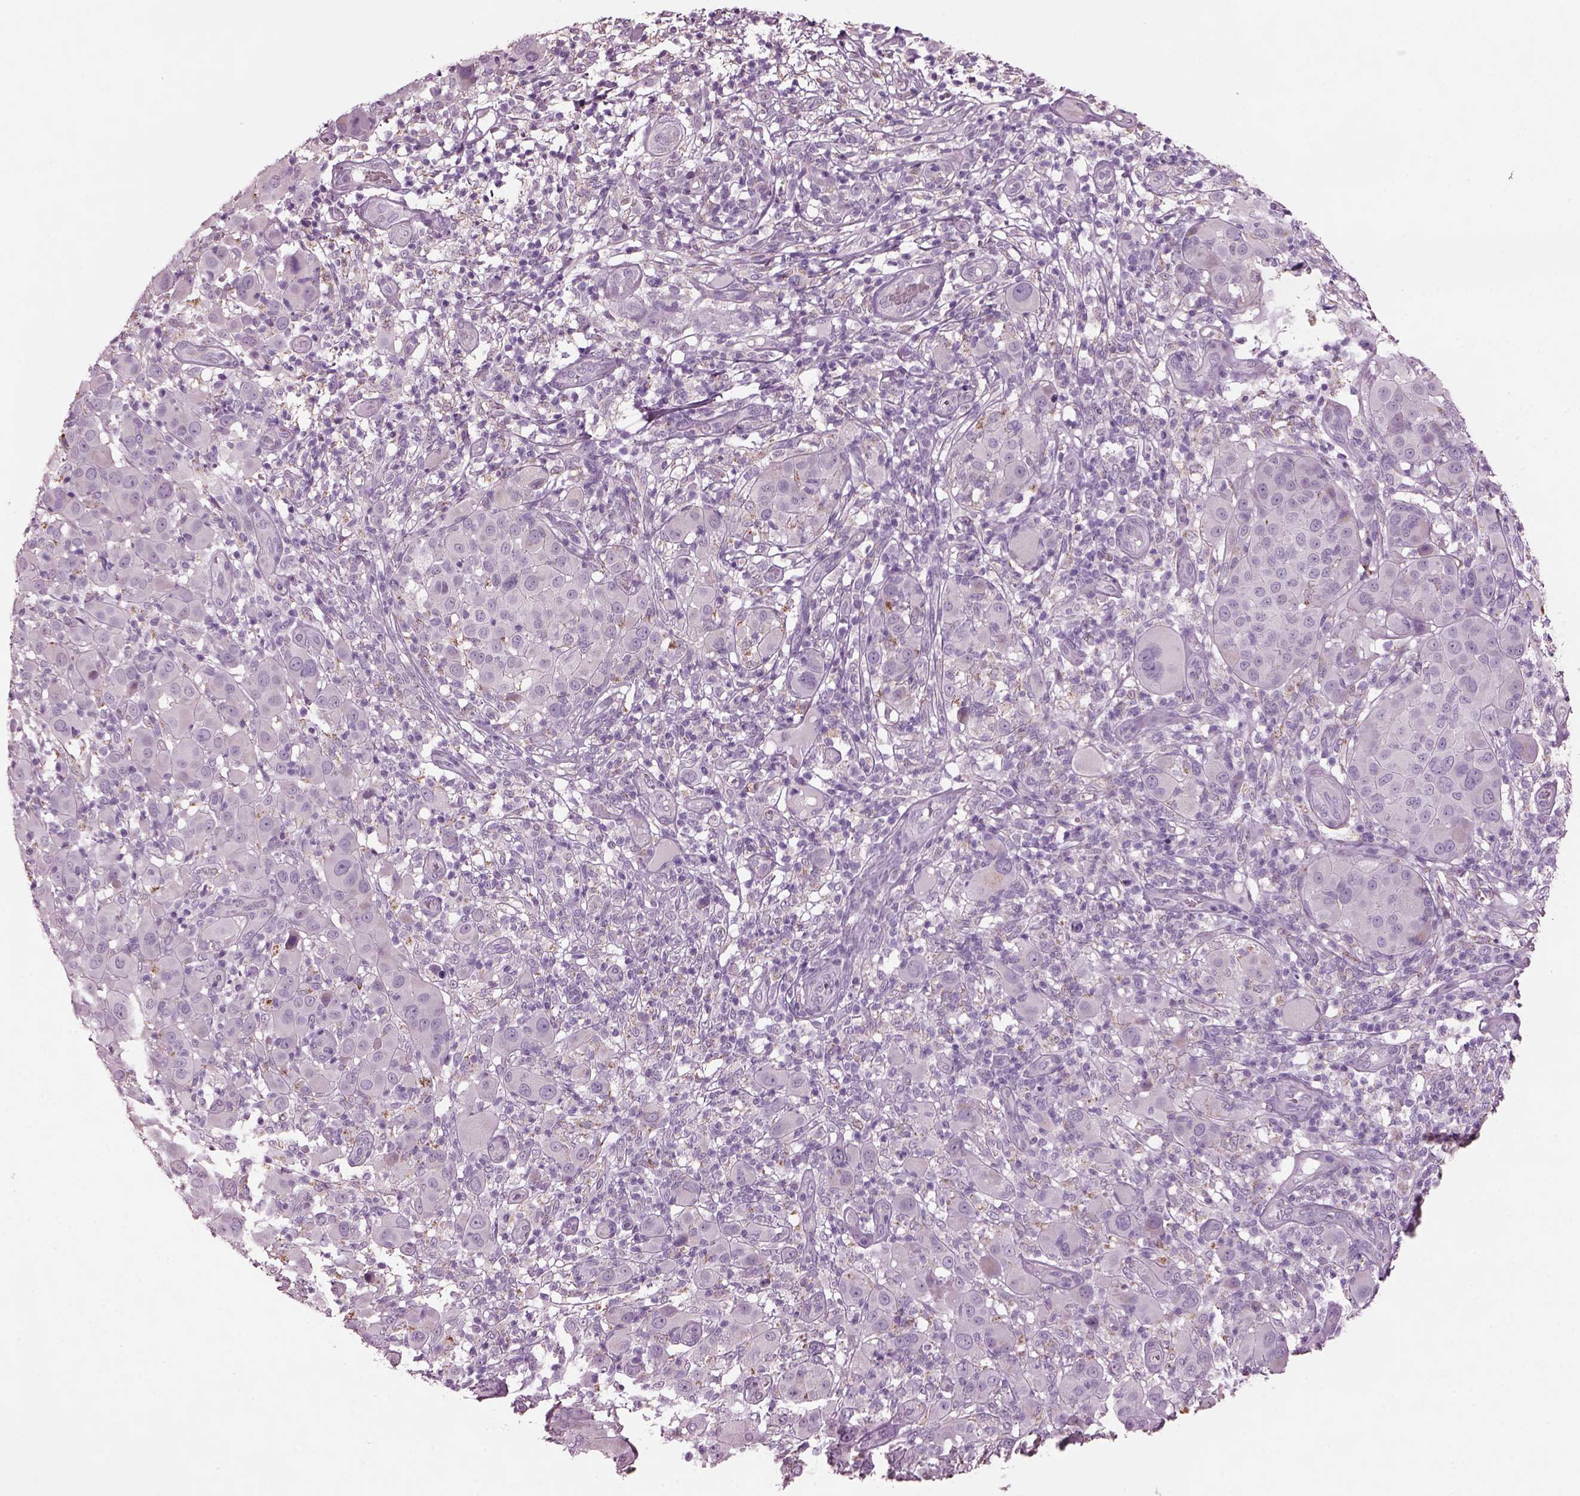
{"staining": {"intensity": "negative", "quantity": "none", "location": "none"}, "tissue": "melanoma", "cell_type": "Tumor cells", "image_type": "cancer", "snomed": [{"axis": "morphology", "description": "Malignant melanoma, NOS"}, {"axis": "topography", "description": "Skin"}], "caption": "This is an immunohistochemistry (IHC) photomicrograph of human malignant melanoma. There is no positivity in tumor cells.", "gene": "PRR9", "patient": {"sex": "female", "age": 87}}